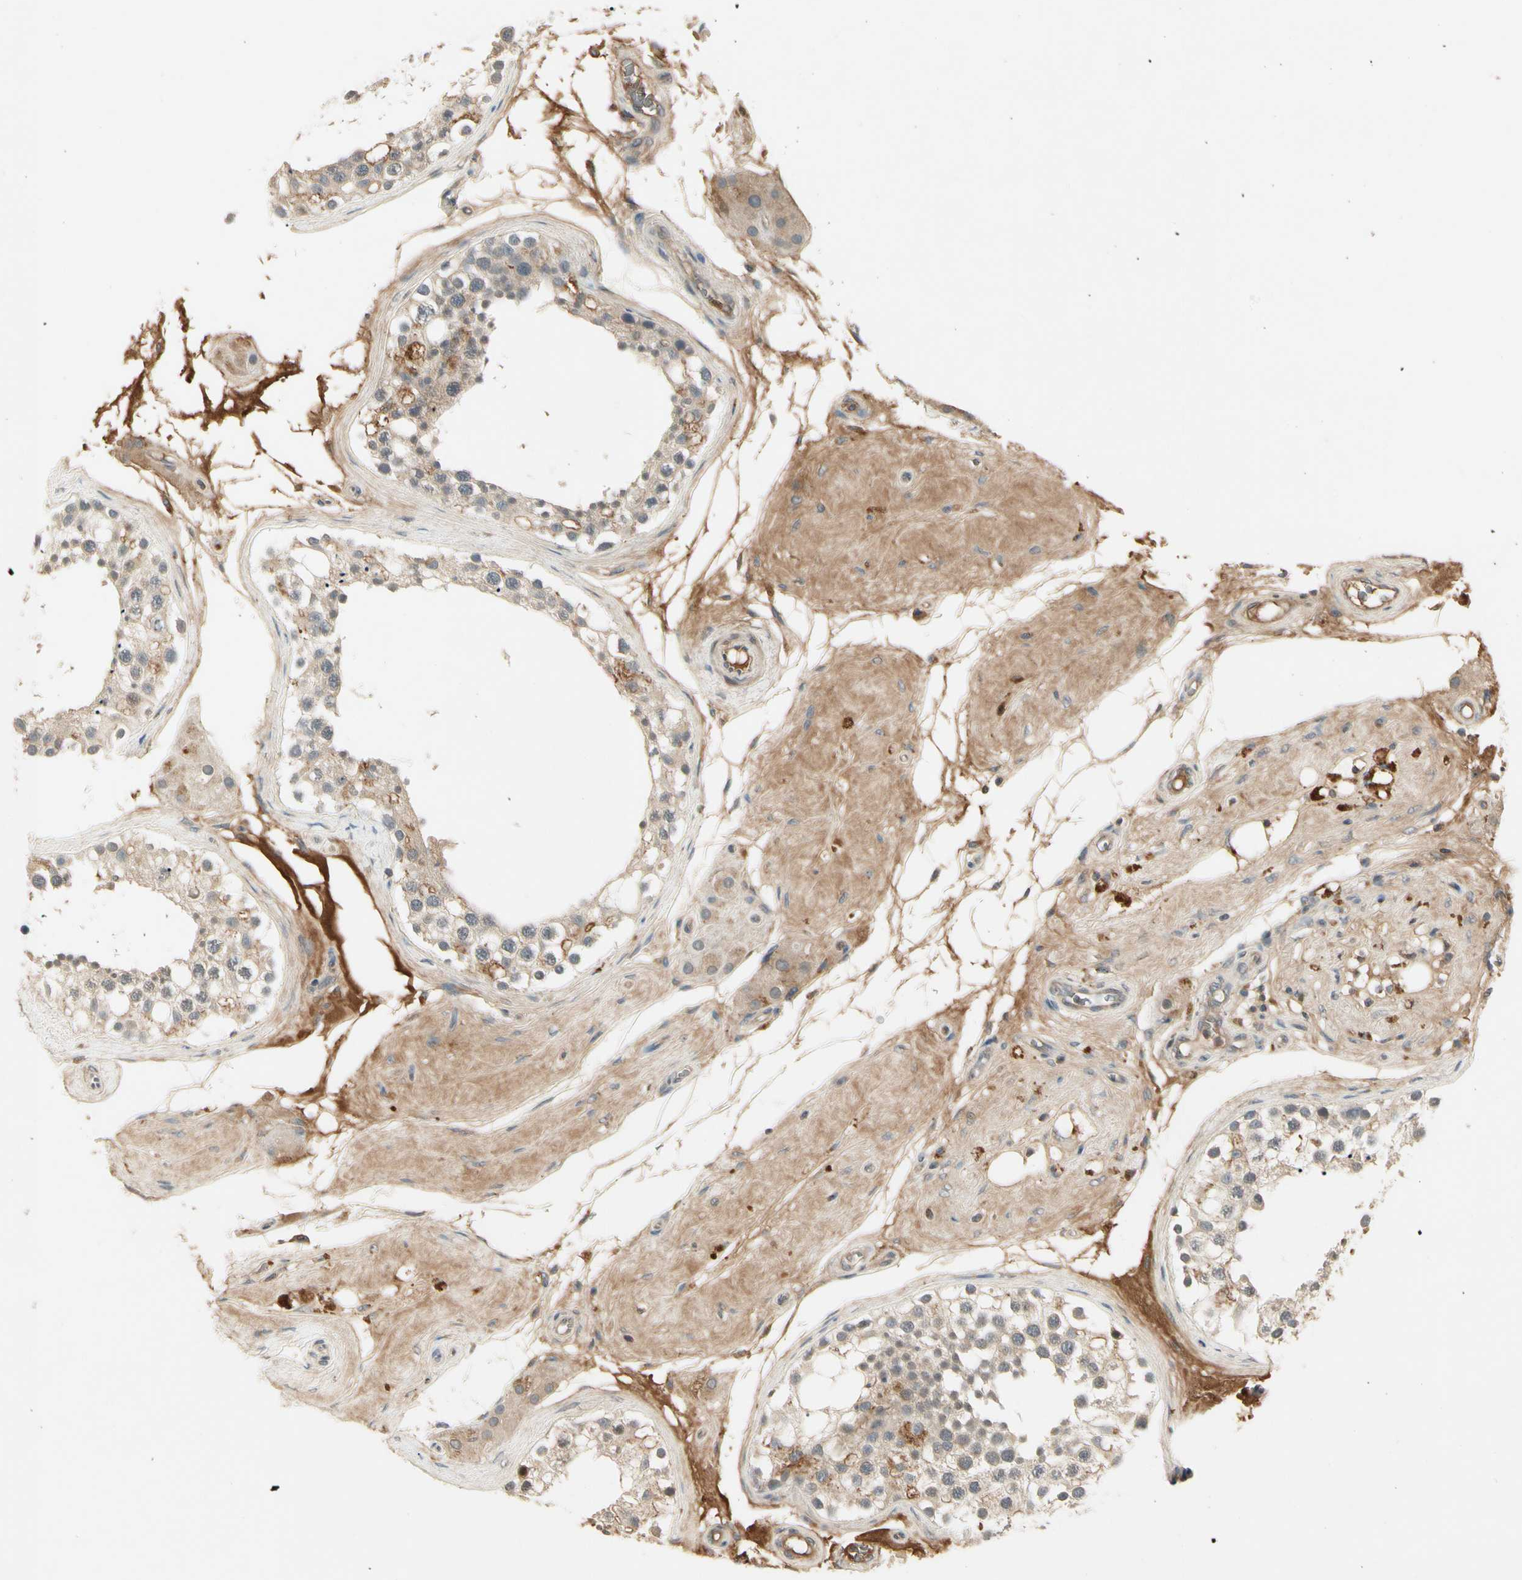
{"staining": {"intensity": "weak", "quantity": "<25%", "location": "cytoplasmic/membranous"}, "tissue": "testis", "cell_type": "Cells in seminiferous ducts", "image_type": "normal", "snomed": [{"axis": "morphology", "description": "Normal tissue, NOS"}, {"axis": "topography", "description": "Testis"}], "caption": "The immunohistochemistry (IHC) photomicrograph has no significant staining in cells in seminiferous ducts of testis. (DAB IHC, high magnification).", "gene": "CCL4", "patient": {"sex": "male", "age": 68}}